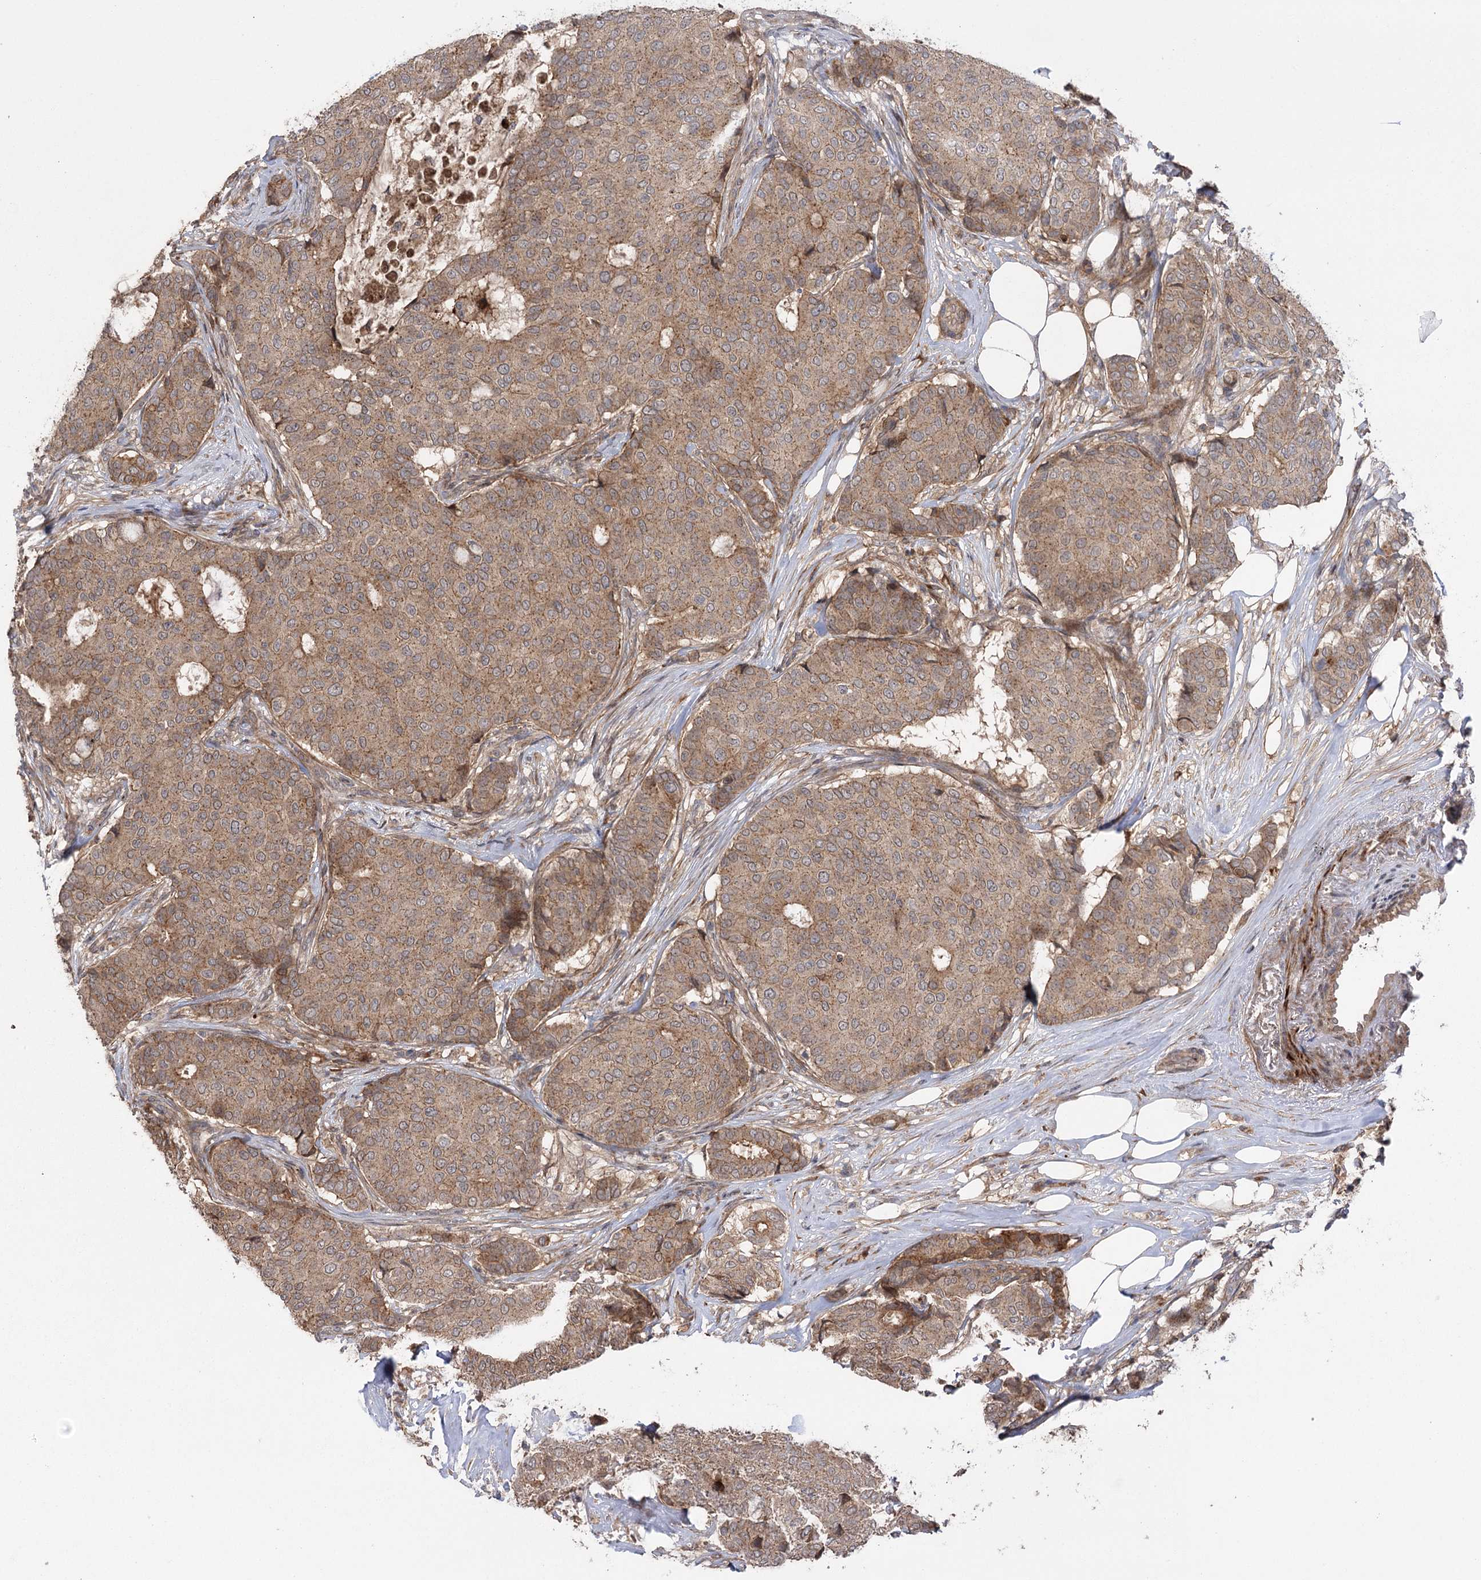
{"staining": {"intensity": "moderate", "quantity": ">75%", "location": "cytoplasmic/membranous"}, "tissue": "breast cancer", "cell_type": "Tumor cells", "image_type": "cancer", "snomed": [{"axis": "morphology", "description": "Duct carcinoma"}, {"axis": "topography", "description": "Breast"}], "caption": "IHC of breast cancer (invasive ductal carcinoma) exhibits medium levels of moderate cytoplasmic/membranous staining in approximately >75% of tumor cells. The staining was performed using DAB (3,3'-diaminobenzidine), with brown indicating positive protein expression. Nuclei are stained blue with hematoxylin.", "gene": "KCNN2", "patient": {"sex": "female", "age": 75}}